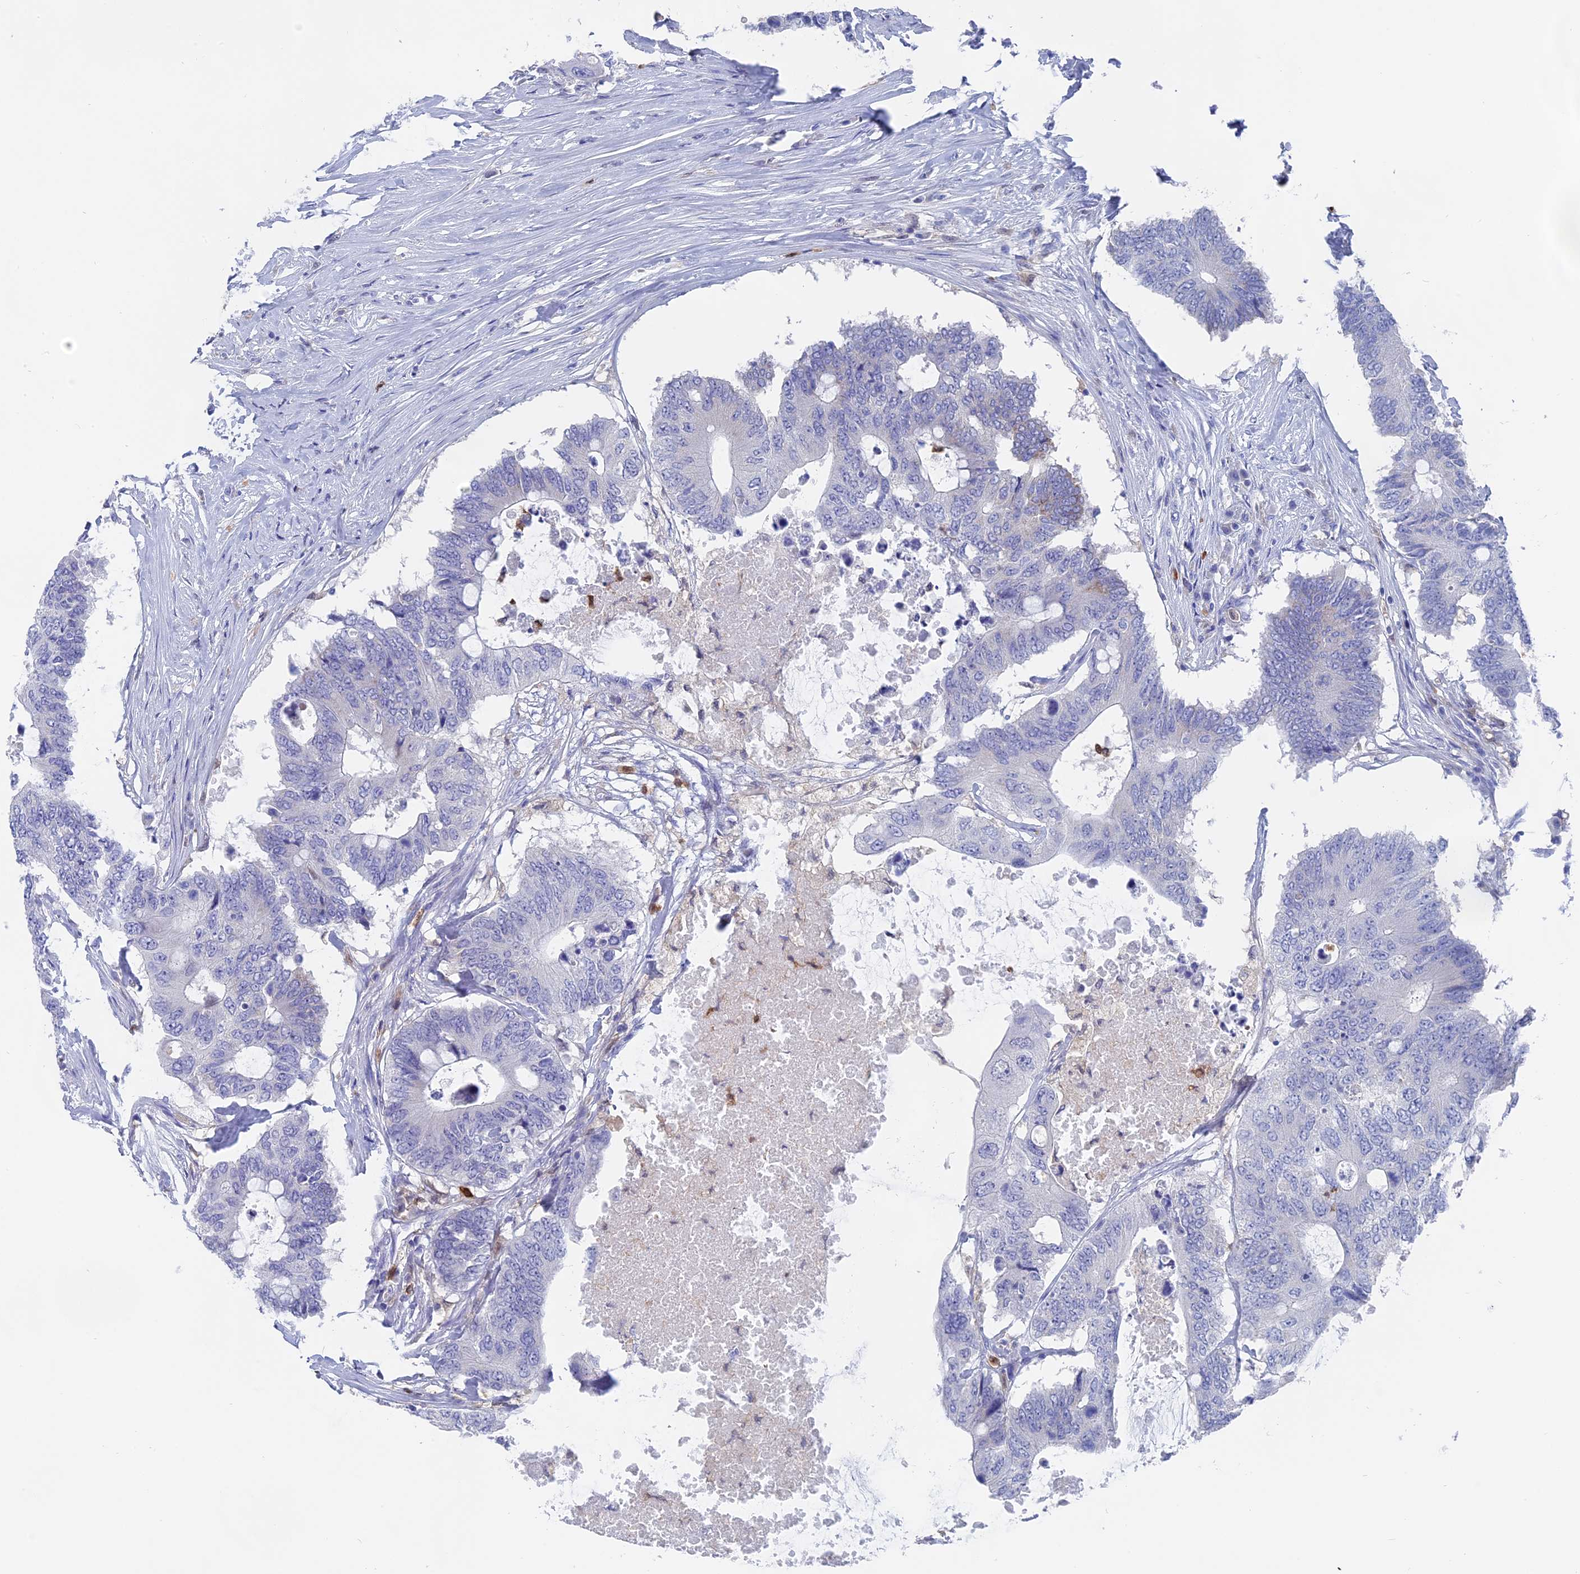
{"staining": {"intensity": "negative", "quantity": "none", "location": "none"}, "tissue": "colorectal cancer", "cell_type": "Tumor cells", "image_type": "cancer", "snomed": [{"axis": "morphology", "description": "Adenocarcinoma, NOS"}, {"axis": "topography", "description": "Colon"}], "caption": "IHC micrograph of adenocarcinoma (colorectal) stained for a protein (brown), which displays no positivity in tumor cells.", "gene": "NCF4", "patient": {"sex": "male", "age": 71}}